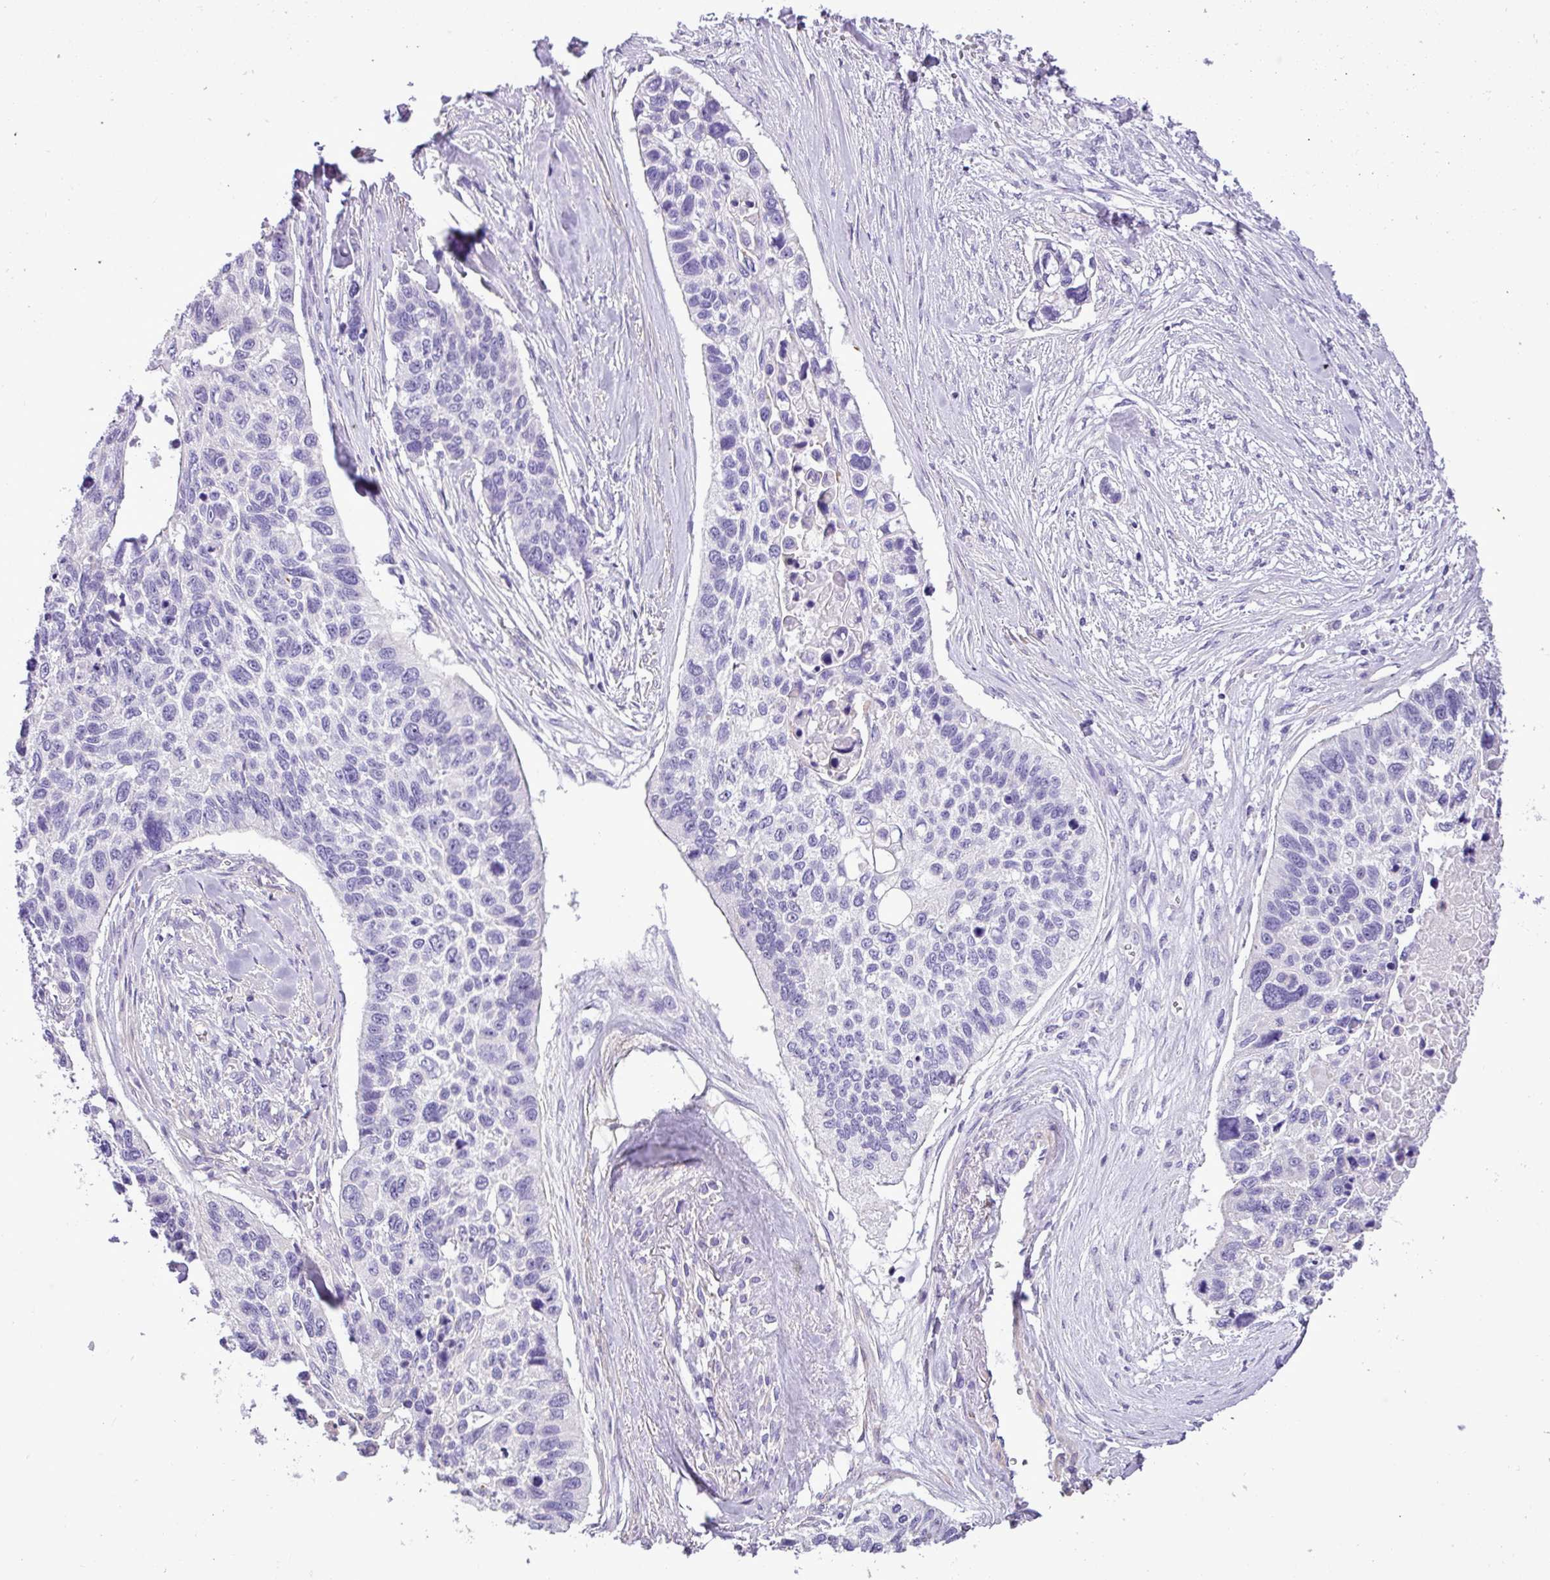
{"staining": {"intensity": "negative", "quantity": "none", "location": "none"}, "tissue": "lung cancer", "cell_type": "Tumor cells", "image_type": "cancer", "snomed": [{"axis": "morphology", "description": "Squamous cell carcinoma, NOS"}, {"axis": "topography", "description": "Lung"}], "caption": "DAB immunohistochemical staining of lung squamous cell carcinoma reveals no significant staining in tumor cells.", "gene": "ZNF334", "patient": {"sex": "male", "age": 62}}